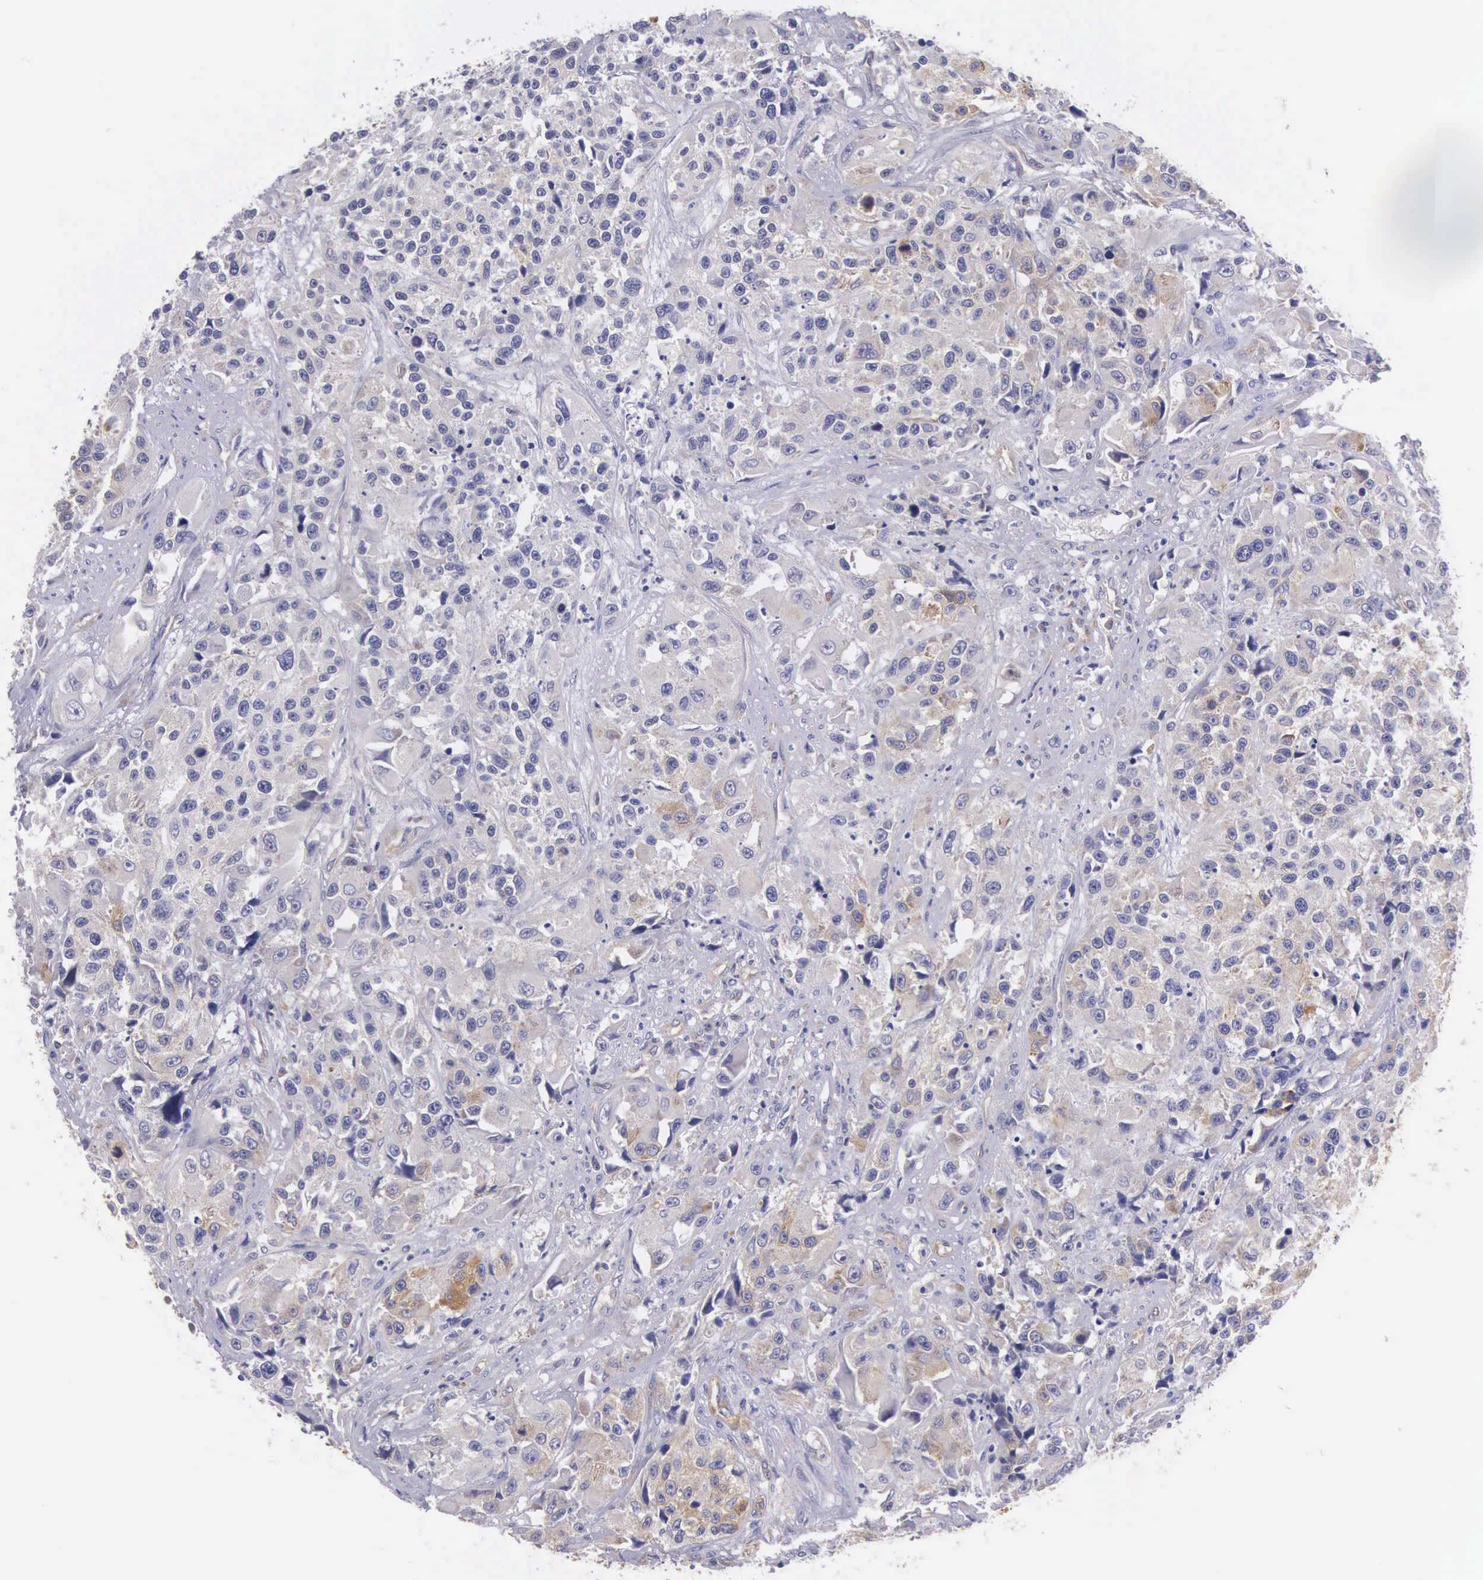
{"staining": {"intensity": "weak", "quantity": "<25%", "location": "cytoplasmic/membranous"}, "tissue": "urothelial cancer", "cell_type": "Tumor cells", "image_type": "cancer", "snomed": [{"axis": "morphology", "description": "Urothelial carcinoma, High grade"}, {"axis": "topography", "description": "Urinary bladder"}], "caption": "High power microscopy histopathology image of an IHC micrograph of high-grade urothelial carcinoma, revealing no significant staining in tumor cells.", "gene": "OSBPL3", "patient": {"sex": "female", "age": 81}}